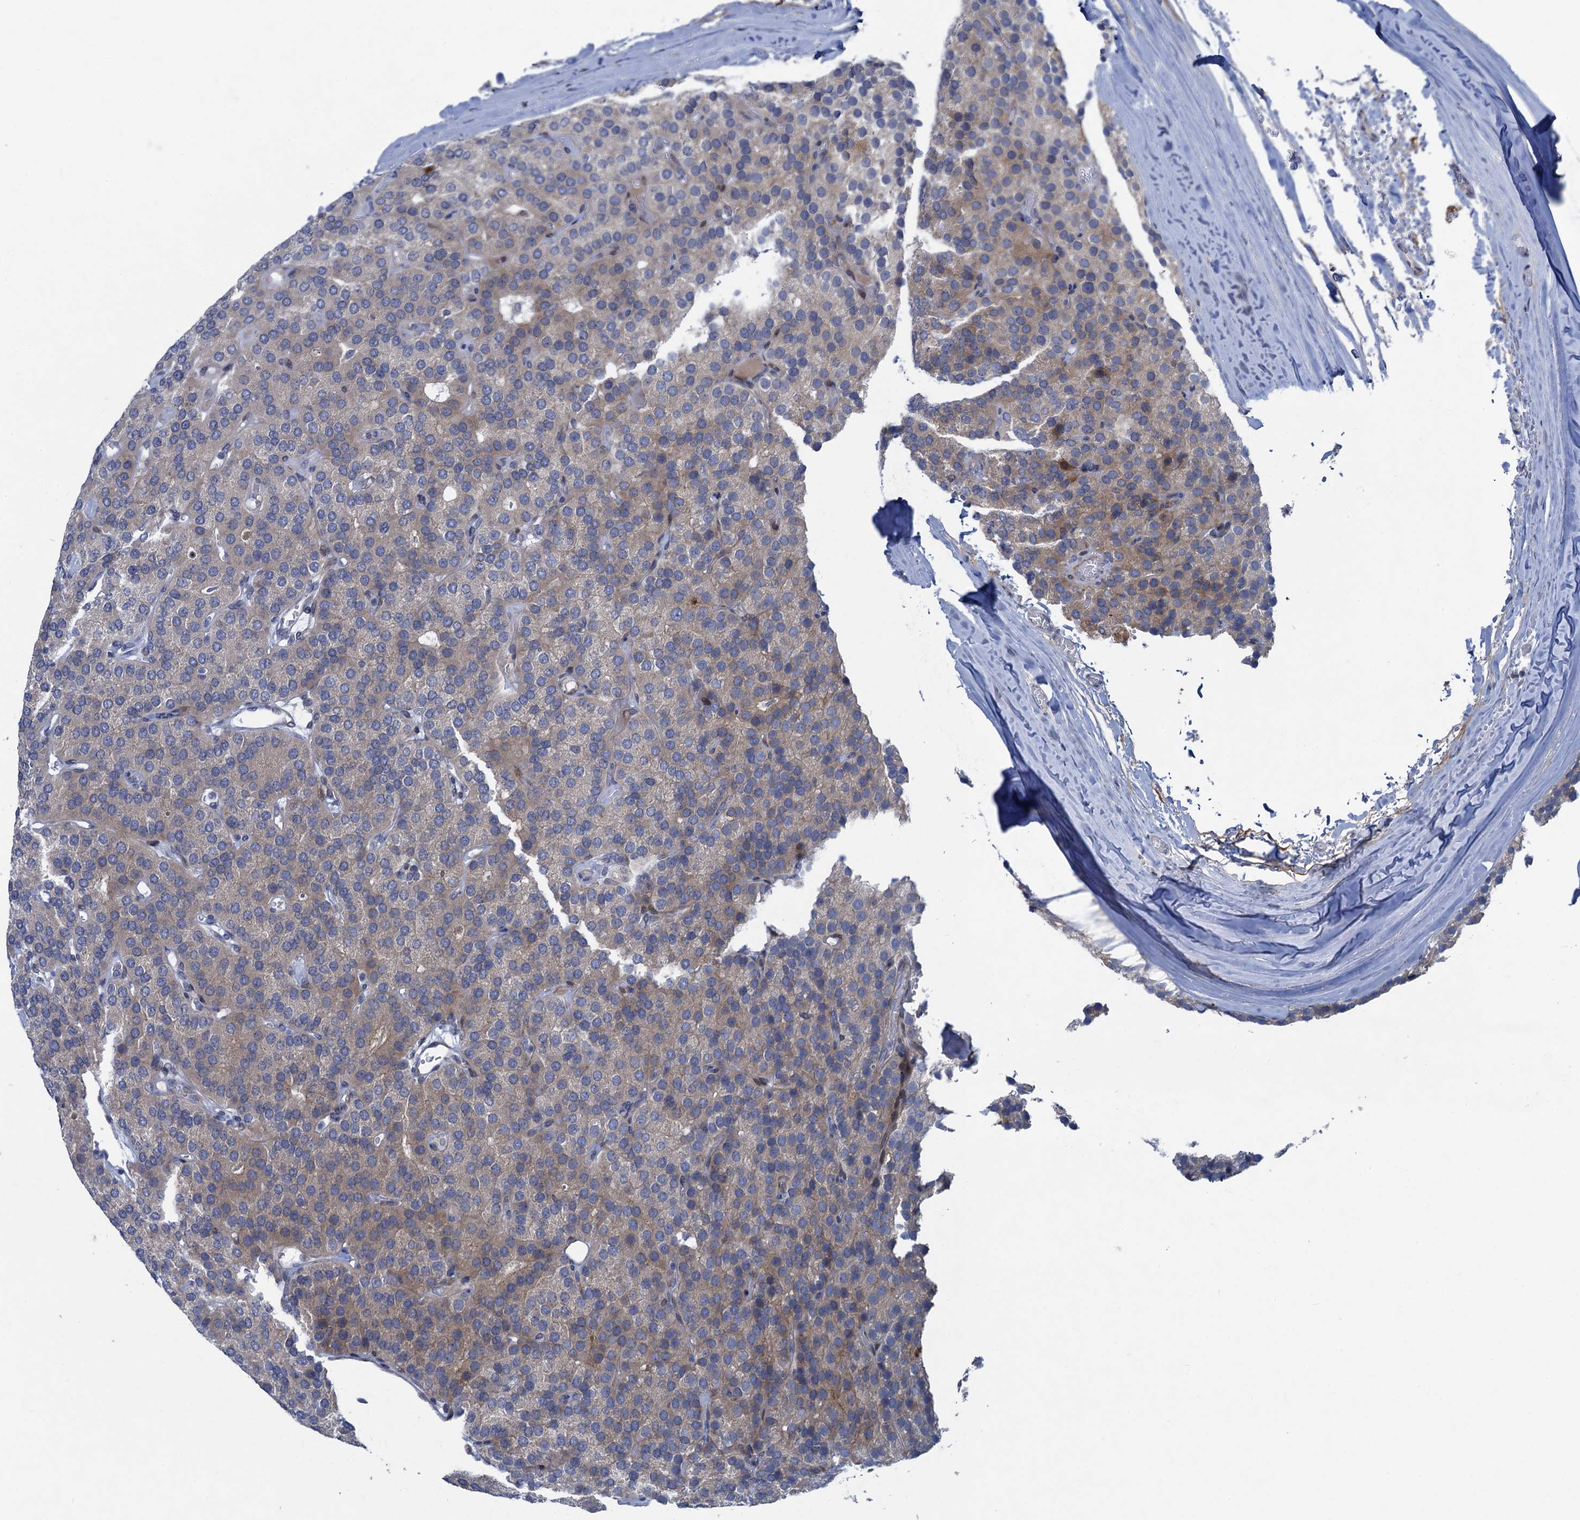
{"staining": {"intensity": "weak", "quantity": "25%-75%", "location": "cytoplasmic/membranous"}, "tissue": "parathyroid gland", "cell_type": "Glandular cells", "image_type": "normal", "snomed": [{"axis": "morphology", "description": "Normal tissue, NOS"}, {"axis": "morphology", "description": "Adenoma, NOS"}, {"axis": "topography", "description": "Parathyroid gland"}], "caption": "Normal parathyroid gland exhibits weak cytoplasmic/membranous staining in approximately 25%-75% of glandular cells, visualized by immunohistochemistry.", "gene": "QPCTL", "patient": {"sex": "female", "age": 86}}